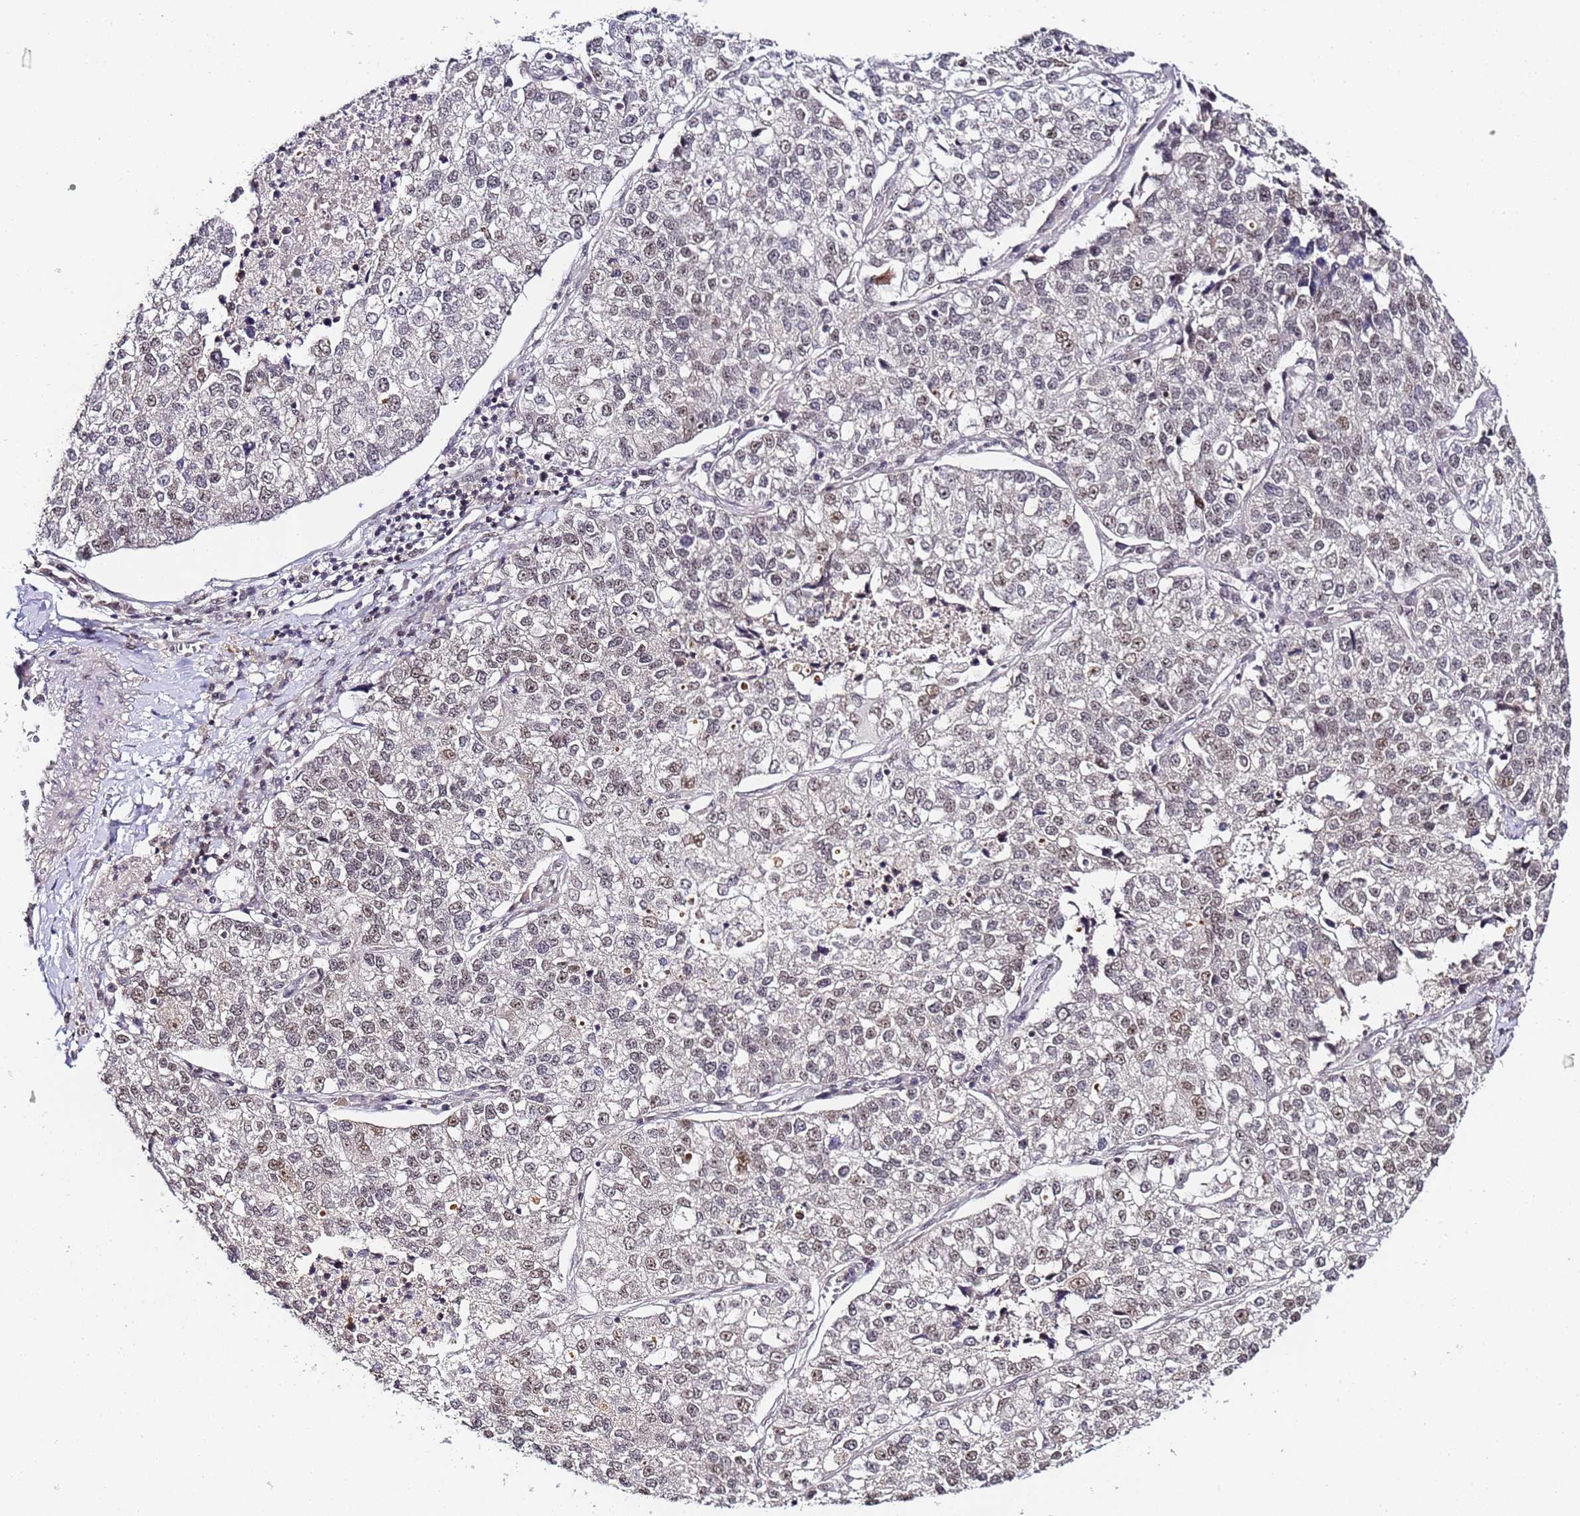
{"staining": {"intensity": "weak", "quantity": "25%-75%", "location": "nuclear"}, "tissue": "lung cancer", "cell_type": "Tumor cells", "image_type": "cancer", "snomed": [{"axis": "morphology", "description": "Adenocarcinoma, NOS"}, {"axis": "topography", "description": "Lung"}], "caption": "DAB immunohistochemical staining of human lung adenocarcinoma exhibits weak nuclear protein expression in about 25%-75% of tumor cells.", "gene": "LSM3", "patient": {"sex": "male", "age": 49}}